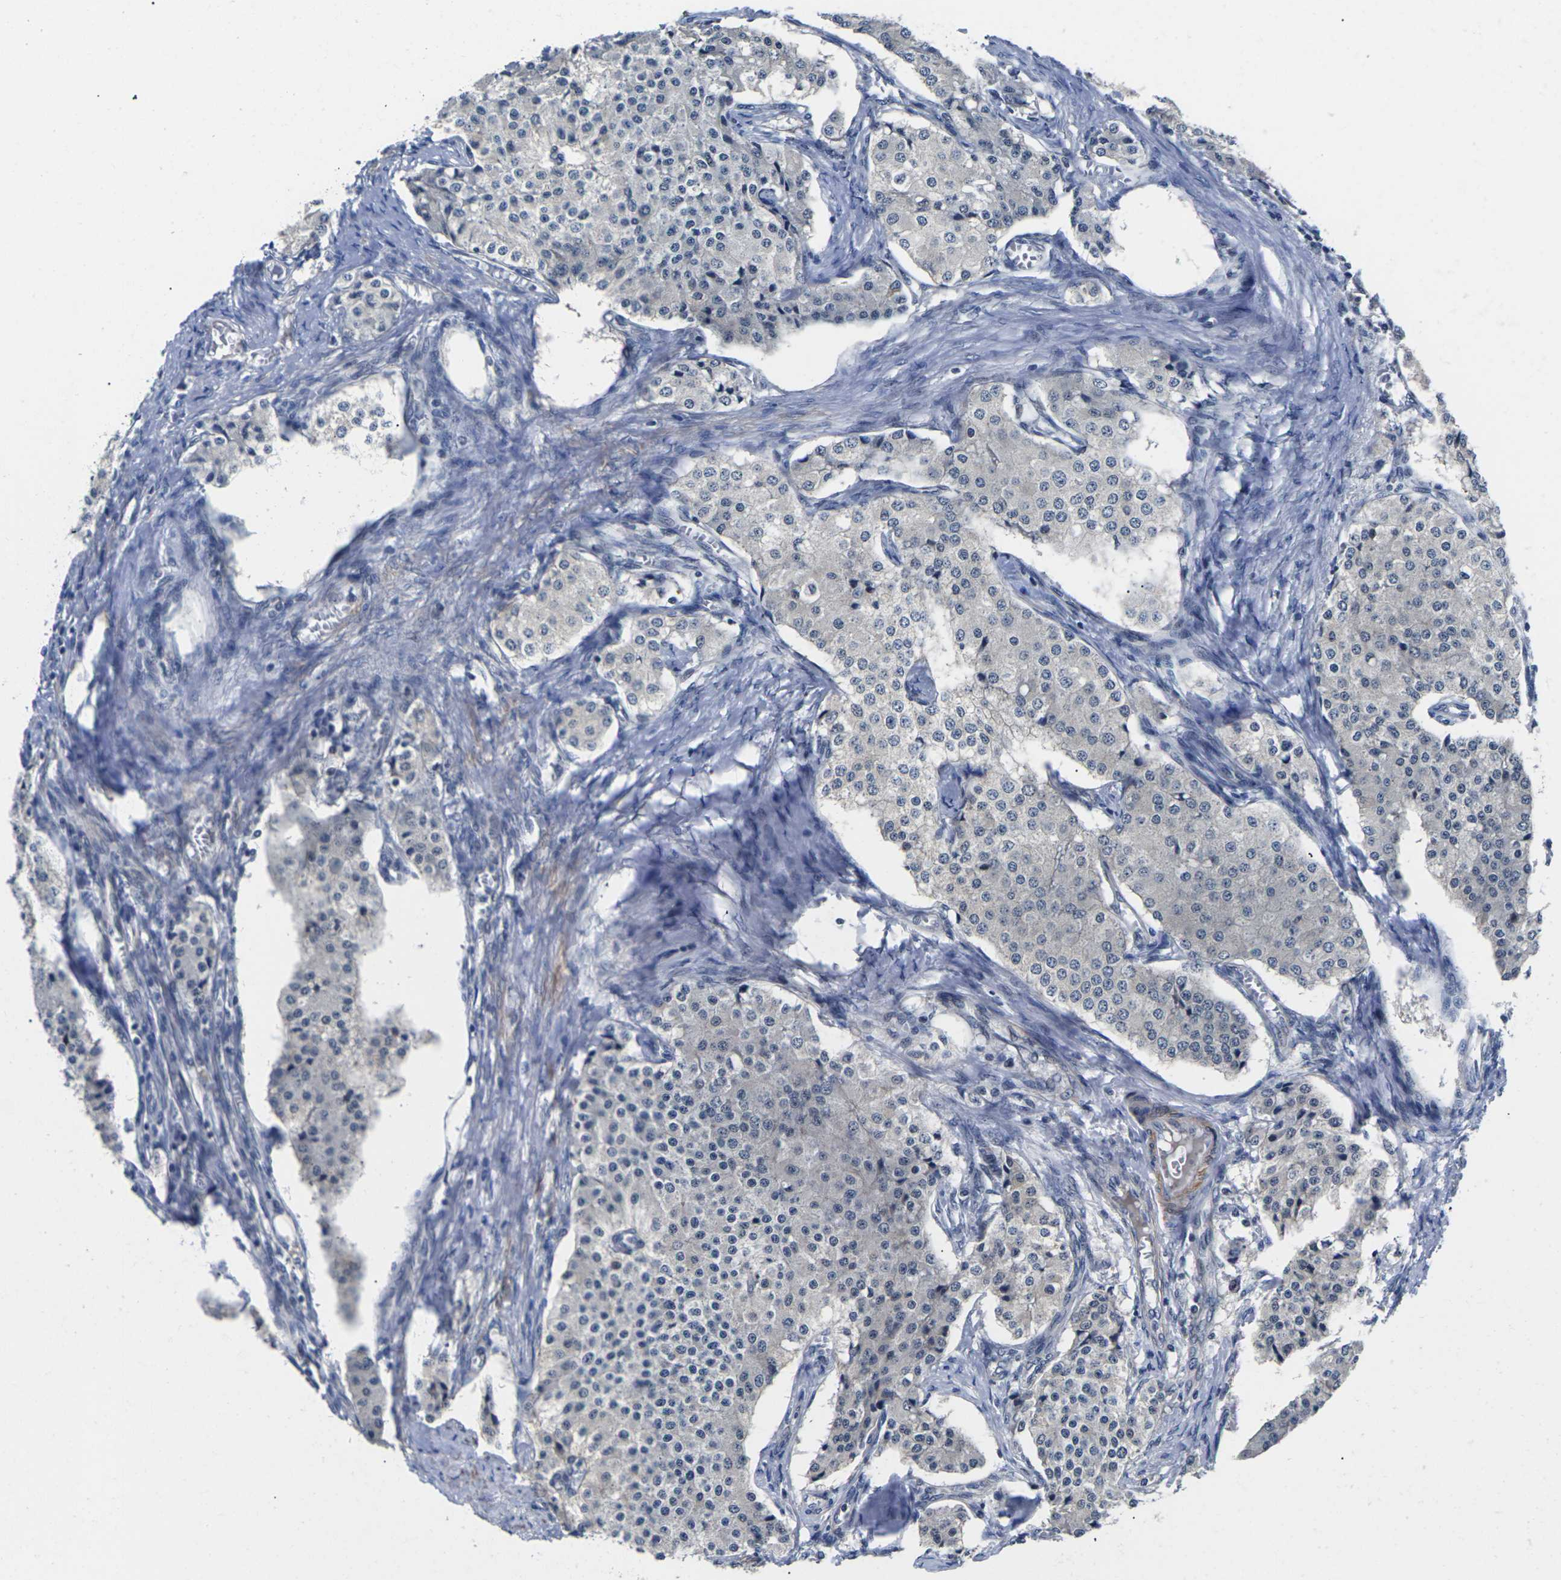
{"staining": {"intensity": "negative", "quantity": "none", "location": "none"}, "tissue": "carcinoid", "cell_type": "Tumor cells", "image_type": "cancer", "snomed": [{"axis": "morphology", "description": "Carcinoid, malignant, NOS"}, {"axis": "topography", "description": "Colon"}], "caption": "Immunohistochemical staining of human carcinoid (malignant) displays no significant positivity in tumor cells.", "gene": "ST6GAL2", "patient": {"sex": "female", "age": 52}}